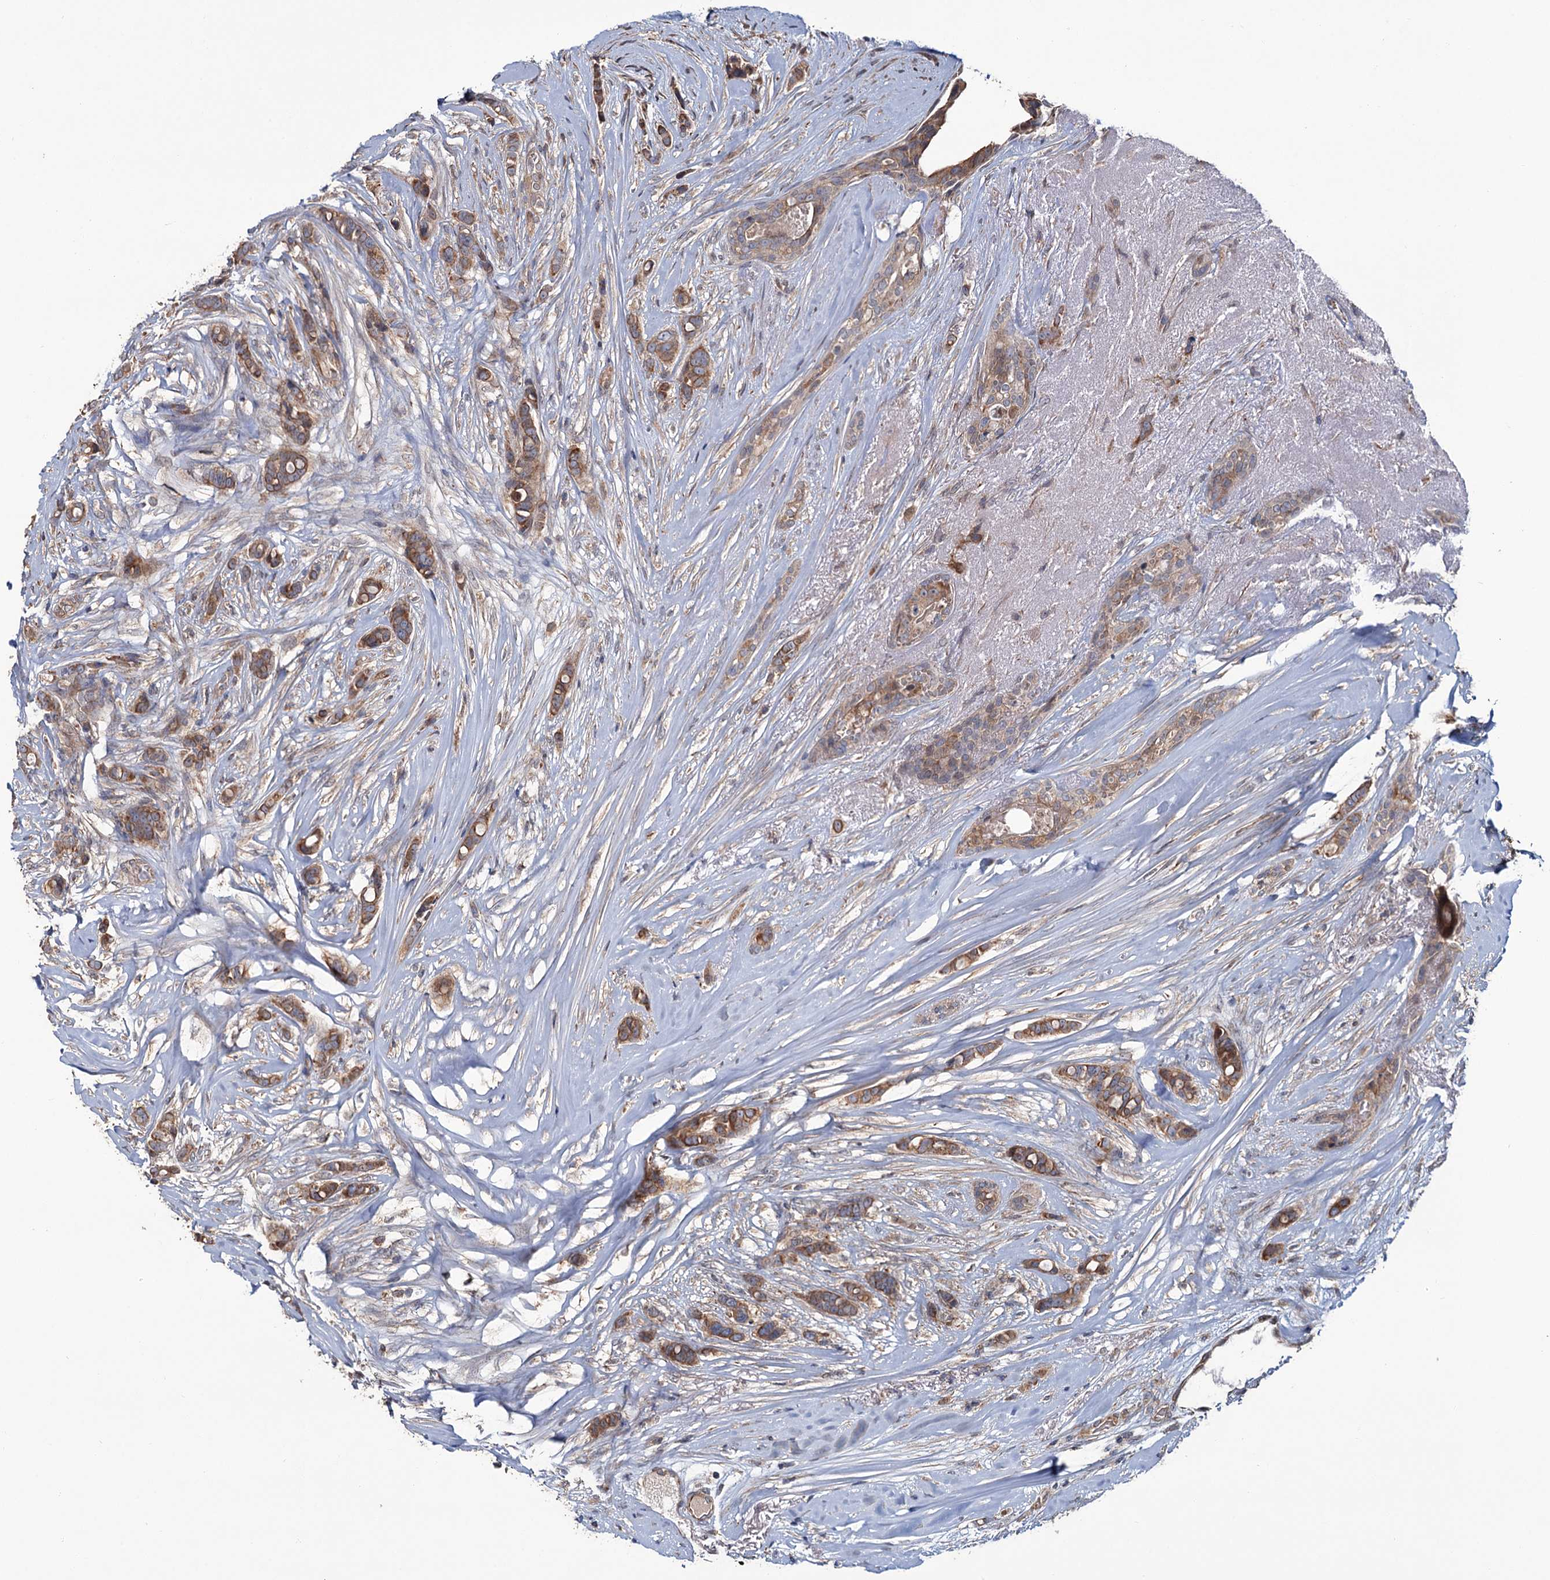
{"staining": {"intensity": "moderate", "quantity": ">75%", "location": "cytoplasmic/membranous"}, "tissue": "breast cancer", "cell_type": "Tumor cells", "image_type": "cancer", "snomed": [{"axis": "morphology", "description": "Lobular carcinoma"}, {"axis": "topography", "description": "Breast"}], "caption": "A photomicrograph showing moderate cytoplasmic/membranous staining in about >75% of tumor cells in breast cancer (lobular carcinoma), as visualized by brown immunohistochemical staining.", "gene": "MTRR", "patient": {"sex": "female", "age": 51}}